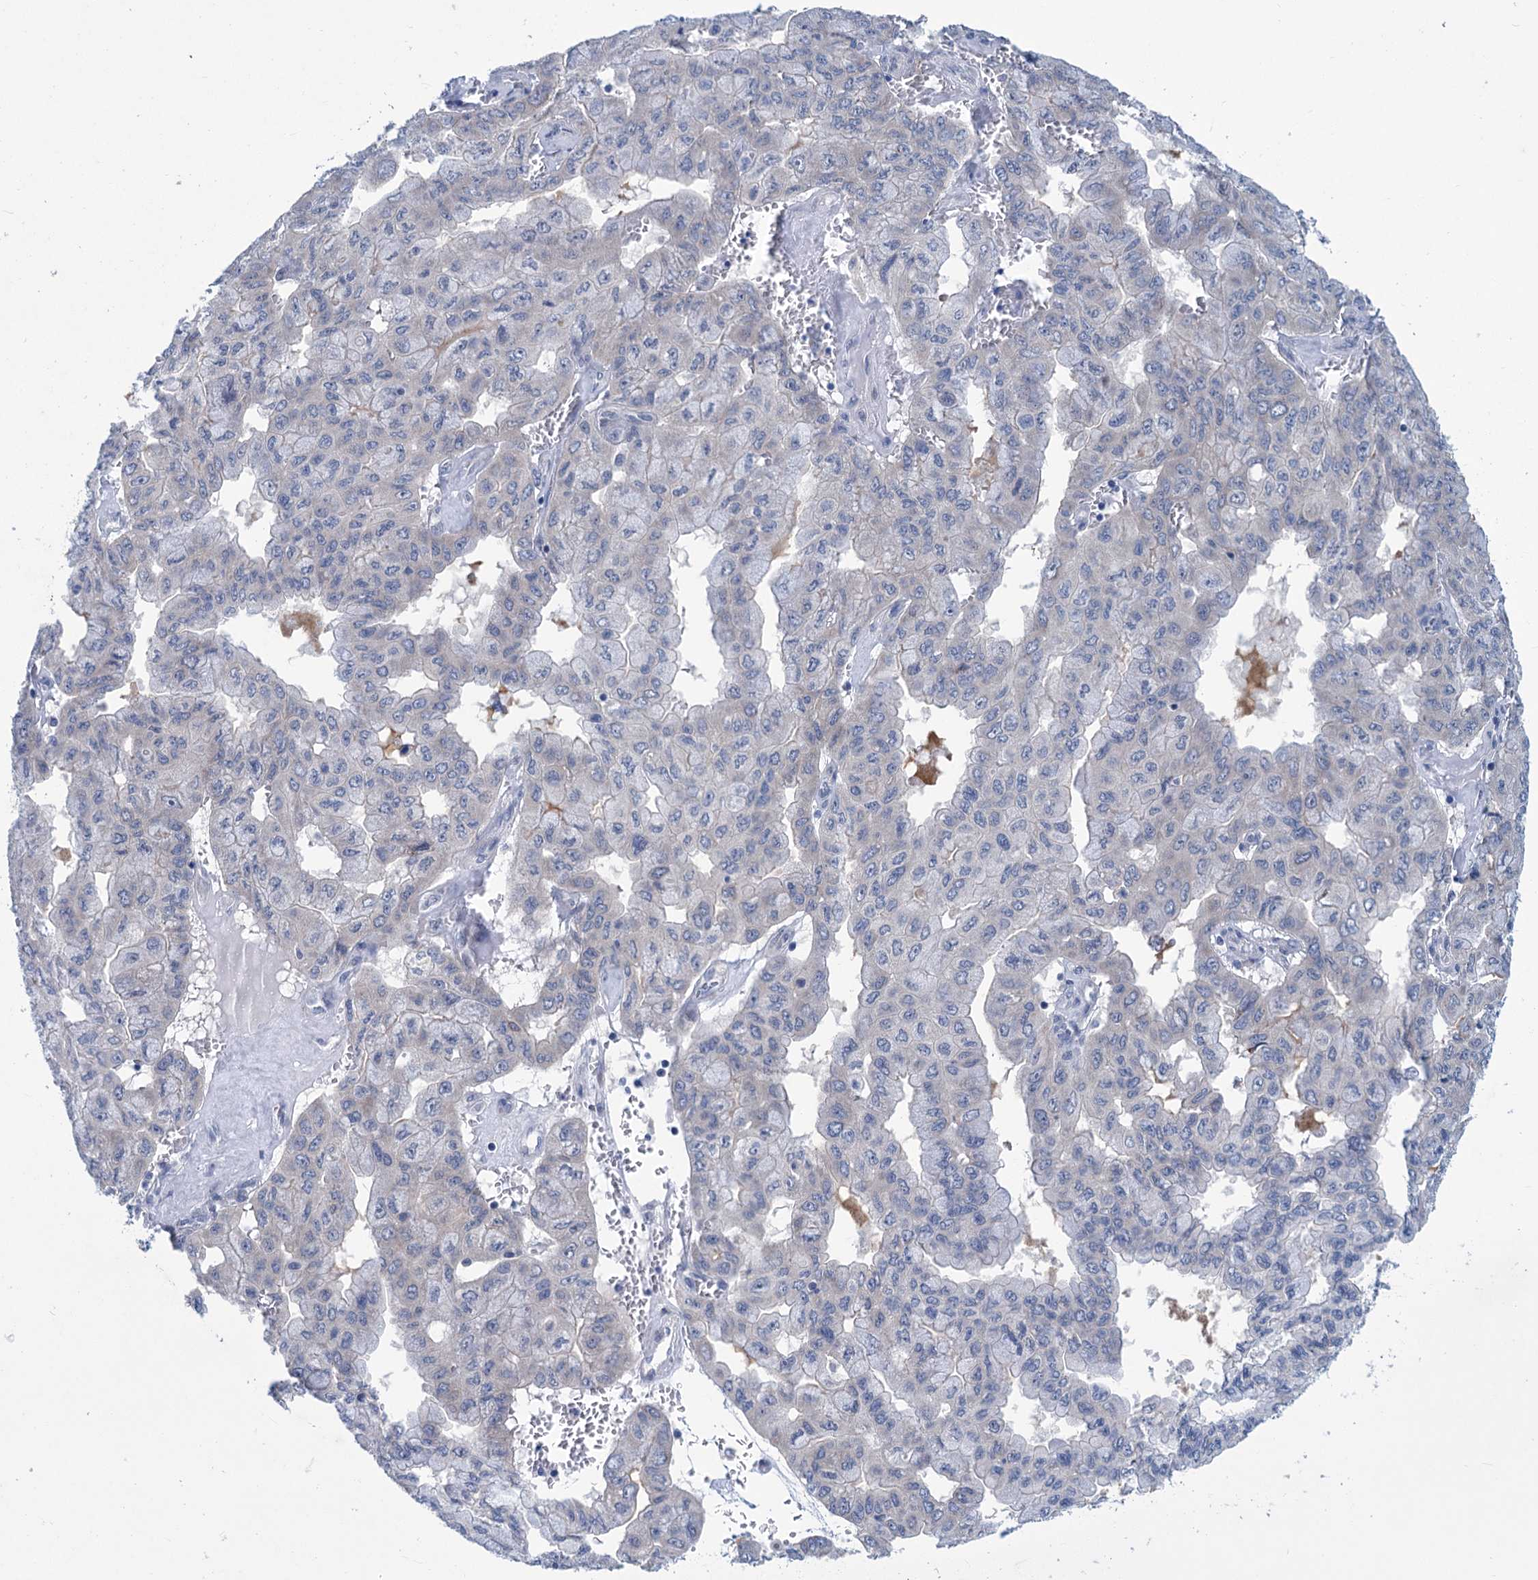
{"staining": {"intensity": "negative", "quantity": "none", "location": "none"}, "tissue": "pancreatic cancer", "cell_type": "Tumor cells", "image_type": "cancer", "snomed": [{"axis": "morphology", "description": "Adenocarcinoma, NOS"}, {"axis": "topography", "description": "Pancreas"}], "caption": "This is an immunohistochemistry micrograph of human pancreatic adenocarcinoma. There is no positivity in tumor cells.", "gene": "NEU3", "patient": {"sex": "male", "age": 51}}